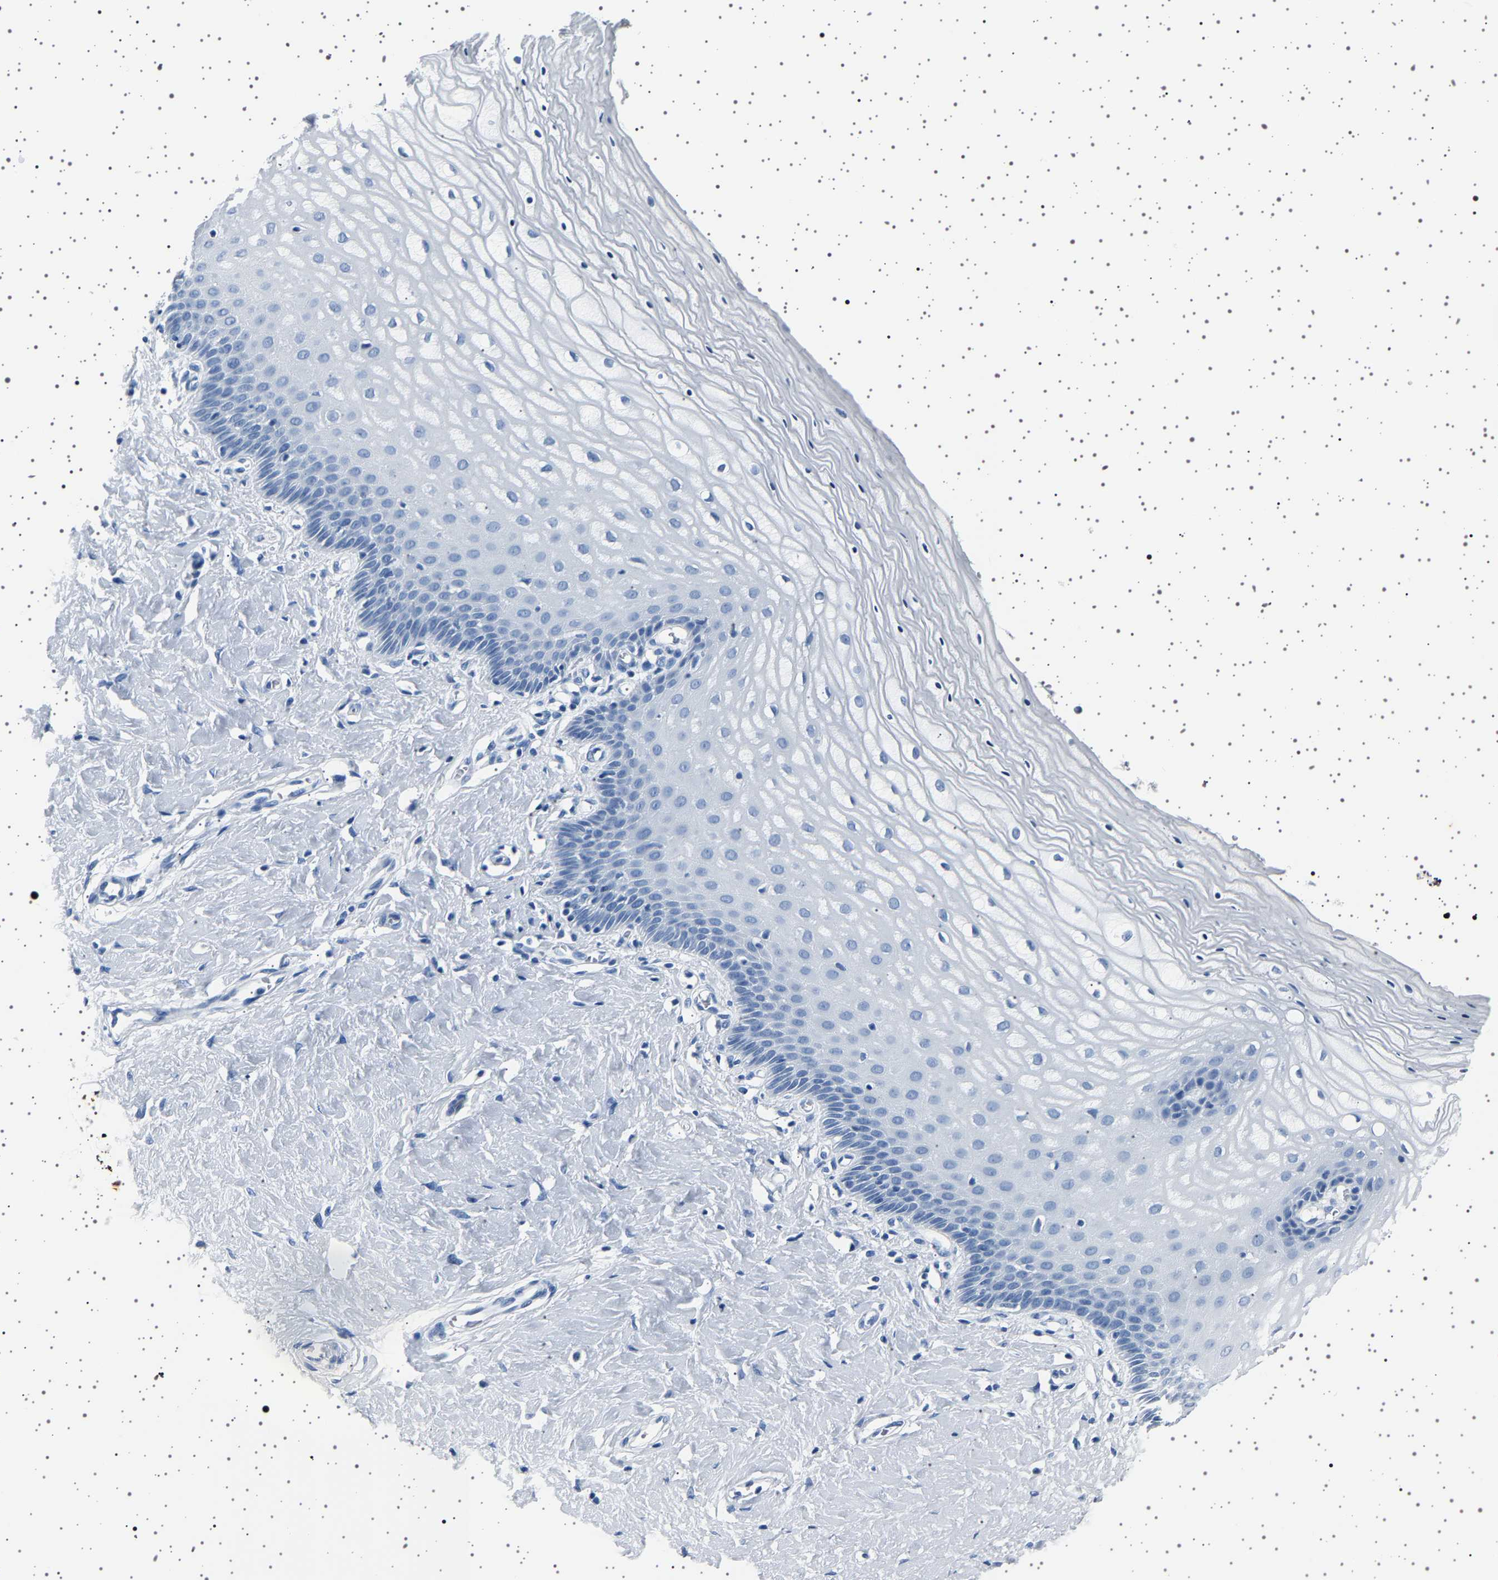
{"staining": {"intensity": "negative", "quantity": "none", "location": "none"}, "tissue": "cervix", "cell_type": "Squamous epithelial cells", "image_type": "normal", "snomed": [{"axis": "morphology", "description": "Normal tissue, NOS"}, {"axis": "topography", "description": "Cervix"}], "caption": "This is a micrograph of immunohistochemistry (IHC) staining of normal cervix, which shows no expression in squamous epithelial cells.", "gene": "TFF3", "patient": {"sex": "female", "age": 55}}